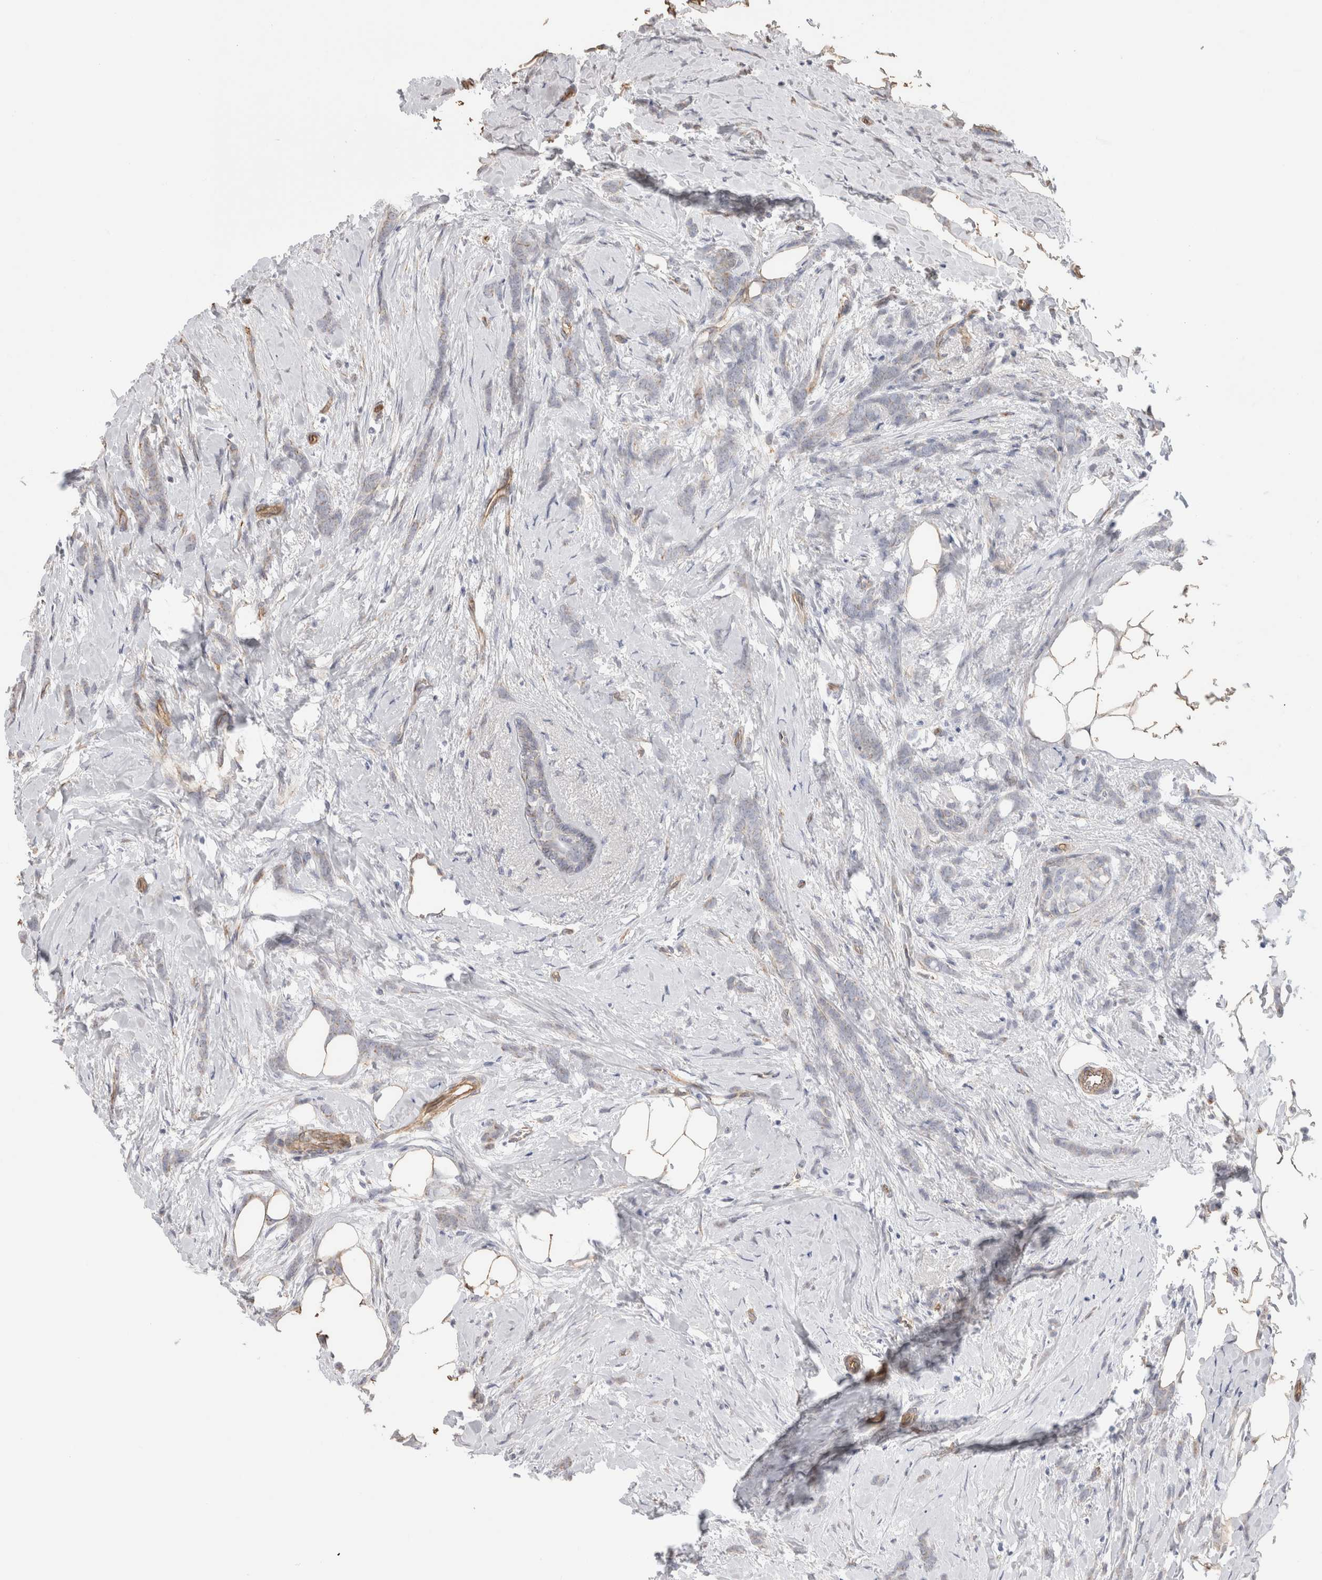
{"staining": {"intensity": "negative", "quantity": "none", "location": "none"}, "tissue": "breast cancer", "cell_type": "Tumor cells", "image_type": "cancer", "snomed": [{"axis": "morphology", "description": "Lobular carcinoma, in situ"}, {"axis": "morphology", "description": "Lobular carcinoma"}, {"axis": "topography", "description": "Breast"}], "caption": "Tumor cells are negative for brown protein staining in breast cancer (lobular carcinoma).", "gene": "CAAP1", "patient": {"sex": "female", "age": 41}}